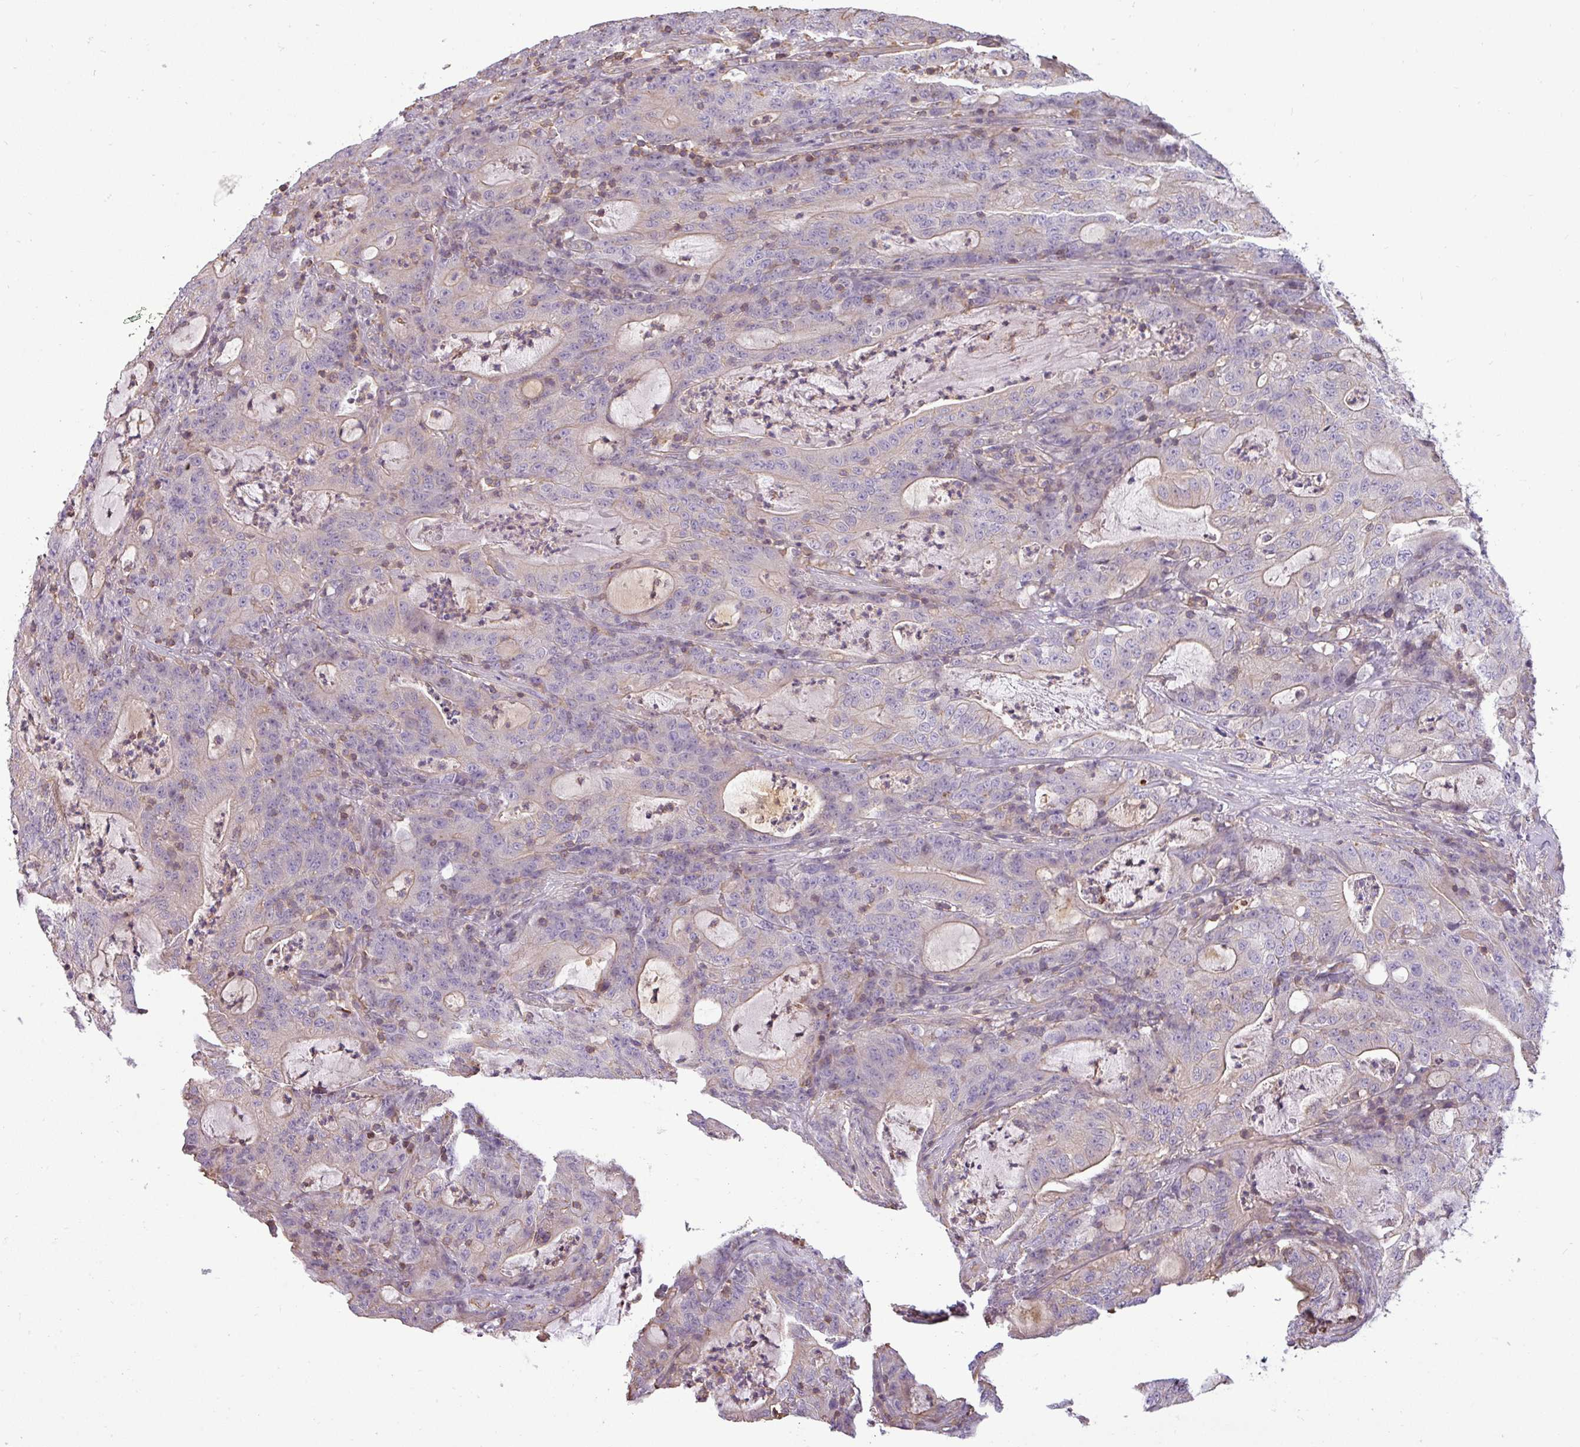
{"staining": {"intensity": "negative", "quantity": "none", "location": "none"}, "tissue": "colorectal cancer", "cell_type": "Tumor cells", "image_type": "cancer", "snomed": [{"axis": "morphology", "description": "Adenocarcinoma, NOS"}, {"axis": "topography", "description": "Colon"}], "caption": "Immunohistochemical staining of human colorectal adenocarcinoma demonstrates no significant positivity in tumor cells.", "gene": "ZNF835", "patient": {"sex": "male", "age": 83}}